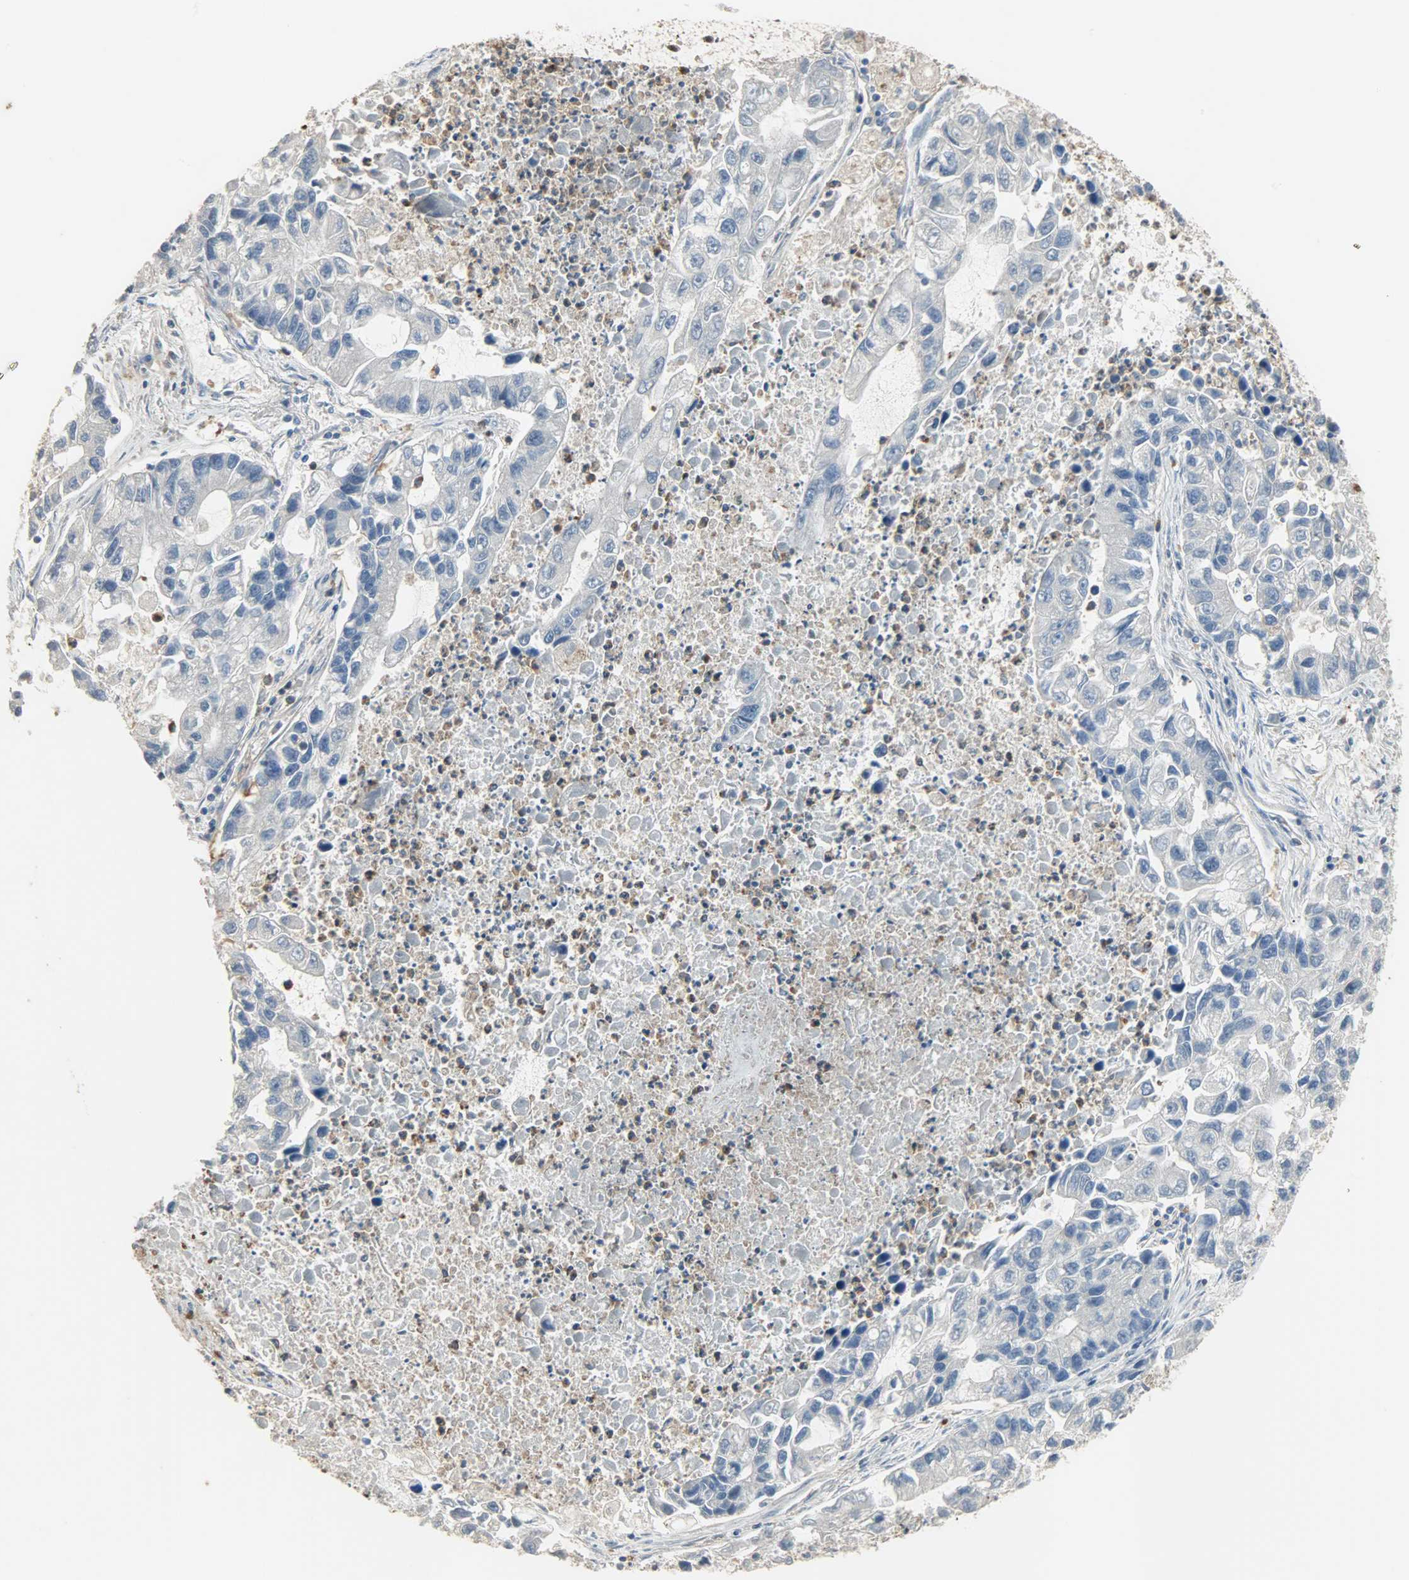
{"staining": {"intensity": "negative", "quantity": "none", "location": "none"}, "tissue": "lung cancer", "cell_type": "Tumor cells", "image_type": "cancer", "snomed": [{"axis": "morphology", "description": "Adenocarcinoma, NOS"}, {"axis": "topography", "description": "Lung"}], "caption": "High power microscopy histopathology image of an IHC histopathology image of lung cancer (adenocarcinoma), revealing no significant expression in tumor cells.", "gene": "SKAP2", "patient": {"sex": "female", "age": 51}}